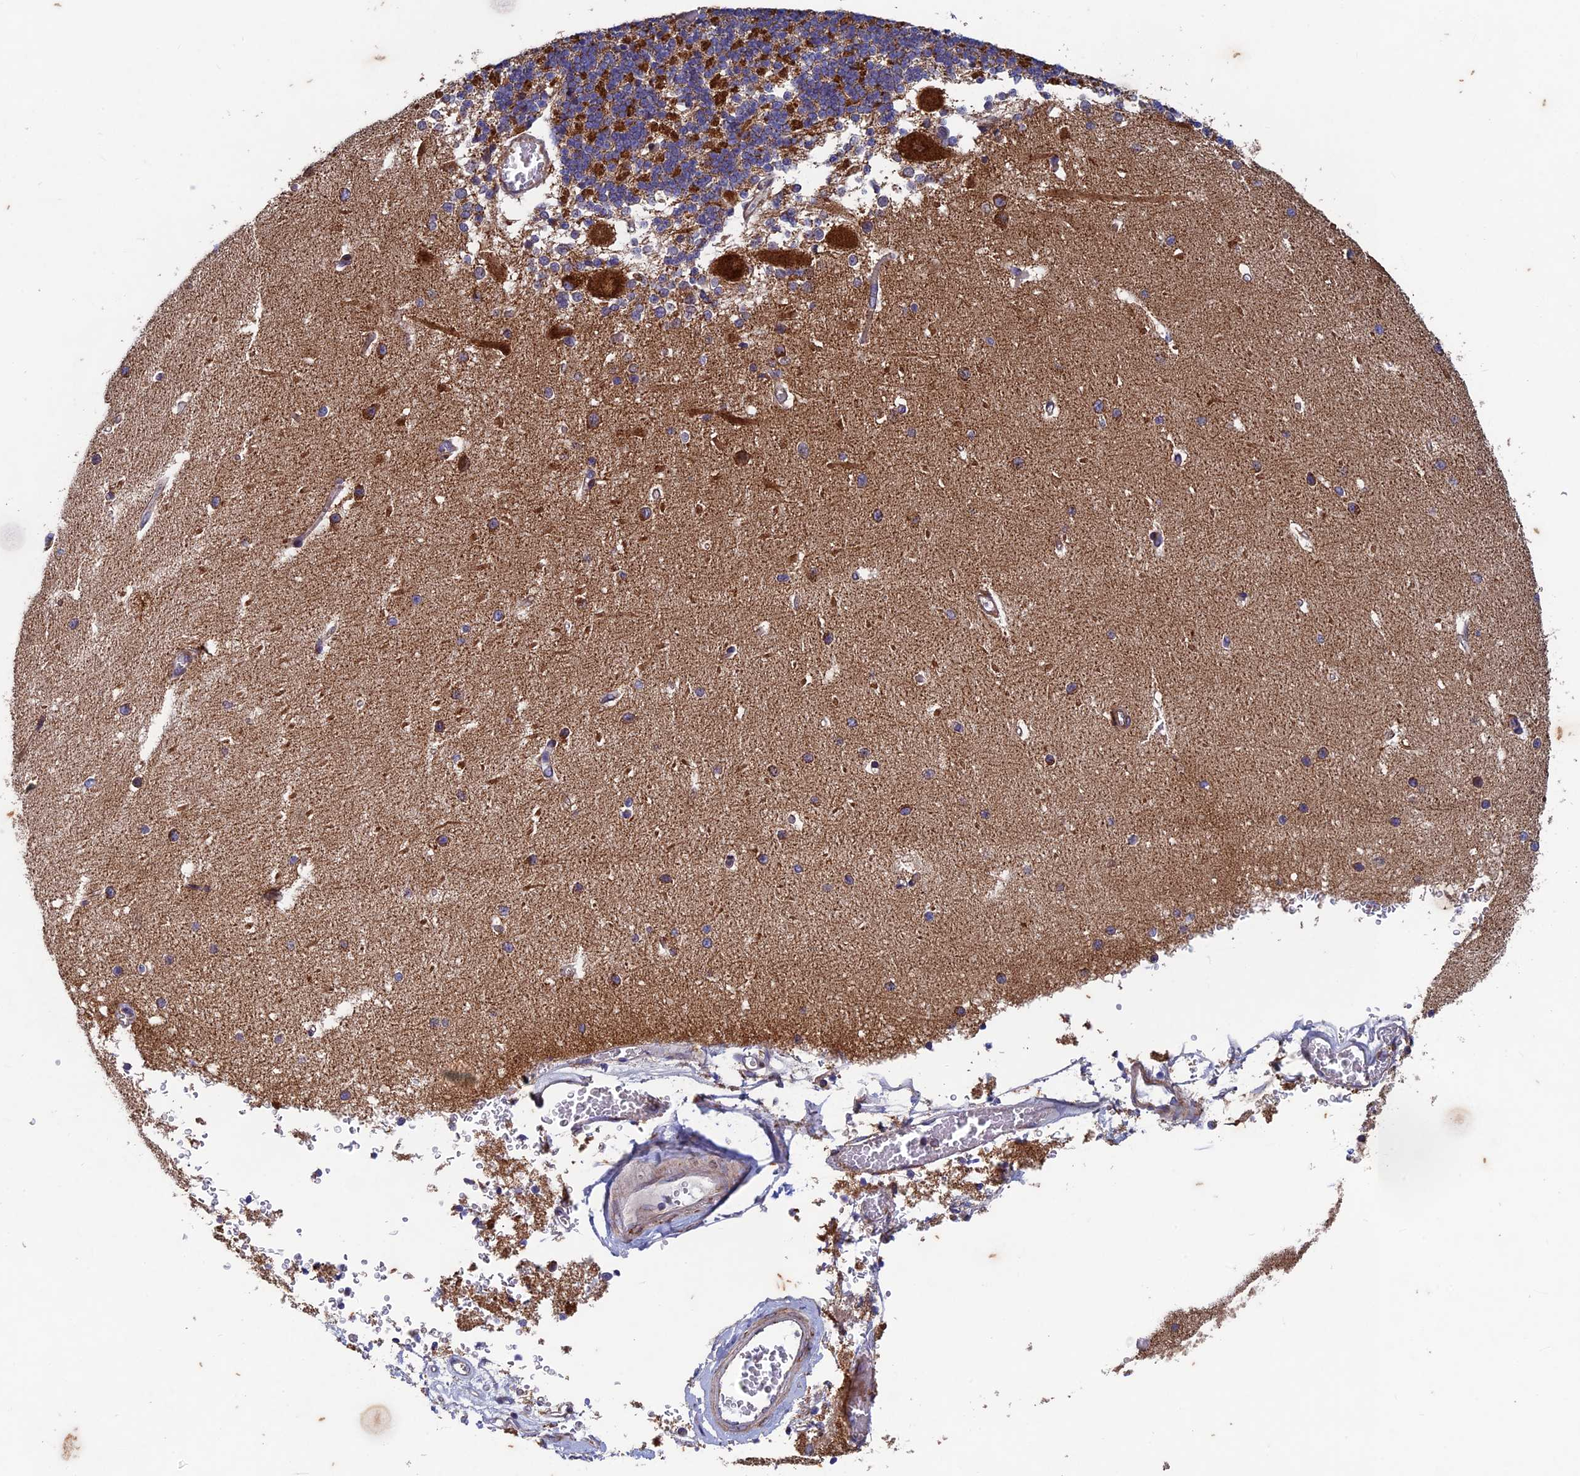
{"staining": {"intensity": "moderate", "quantity": "25%-75%", "location": "cytoplasmic/membranous"}, "tissue": "cerebellum", "cell_type": "Cells in granular layer", "image_type": "normal", "snomed": [{"axis": "morphology", "description": "Normal tissue, NOS"}, {"axis": "topography", "description": "Cerebellum"}], "caption": "Immunohistochemical staining of normal human cerebellum shows moderate cytoplasmic/membranous protein staining in approximately 25%-75% of cells in granular layer. (DAB = brown stain, brightfield microscopy at high magnification).", "gene": "AP4S1", "patient": {"sex": "male", "age": 37}}